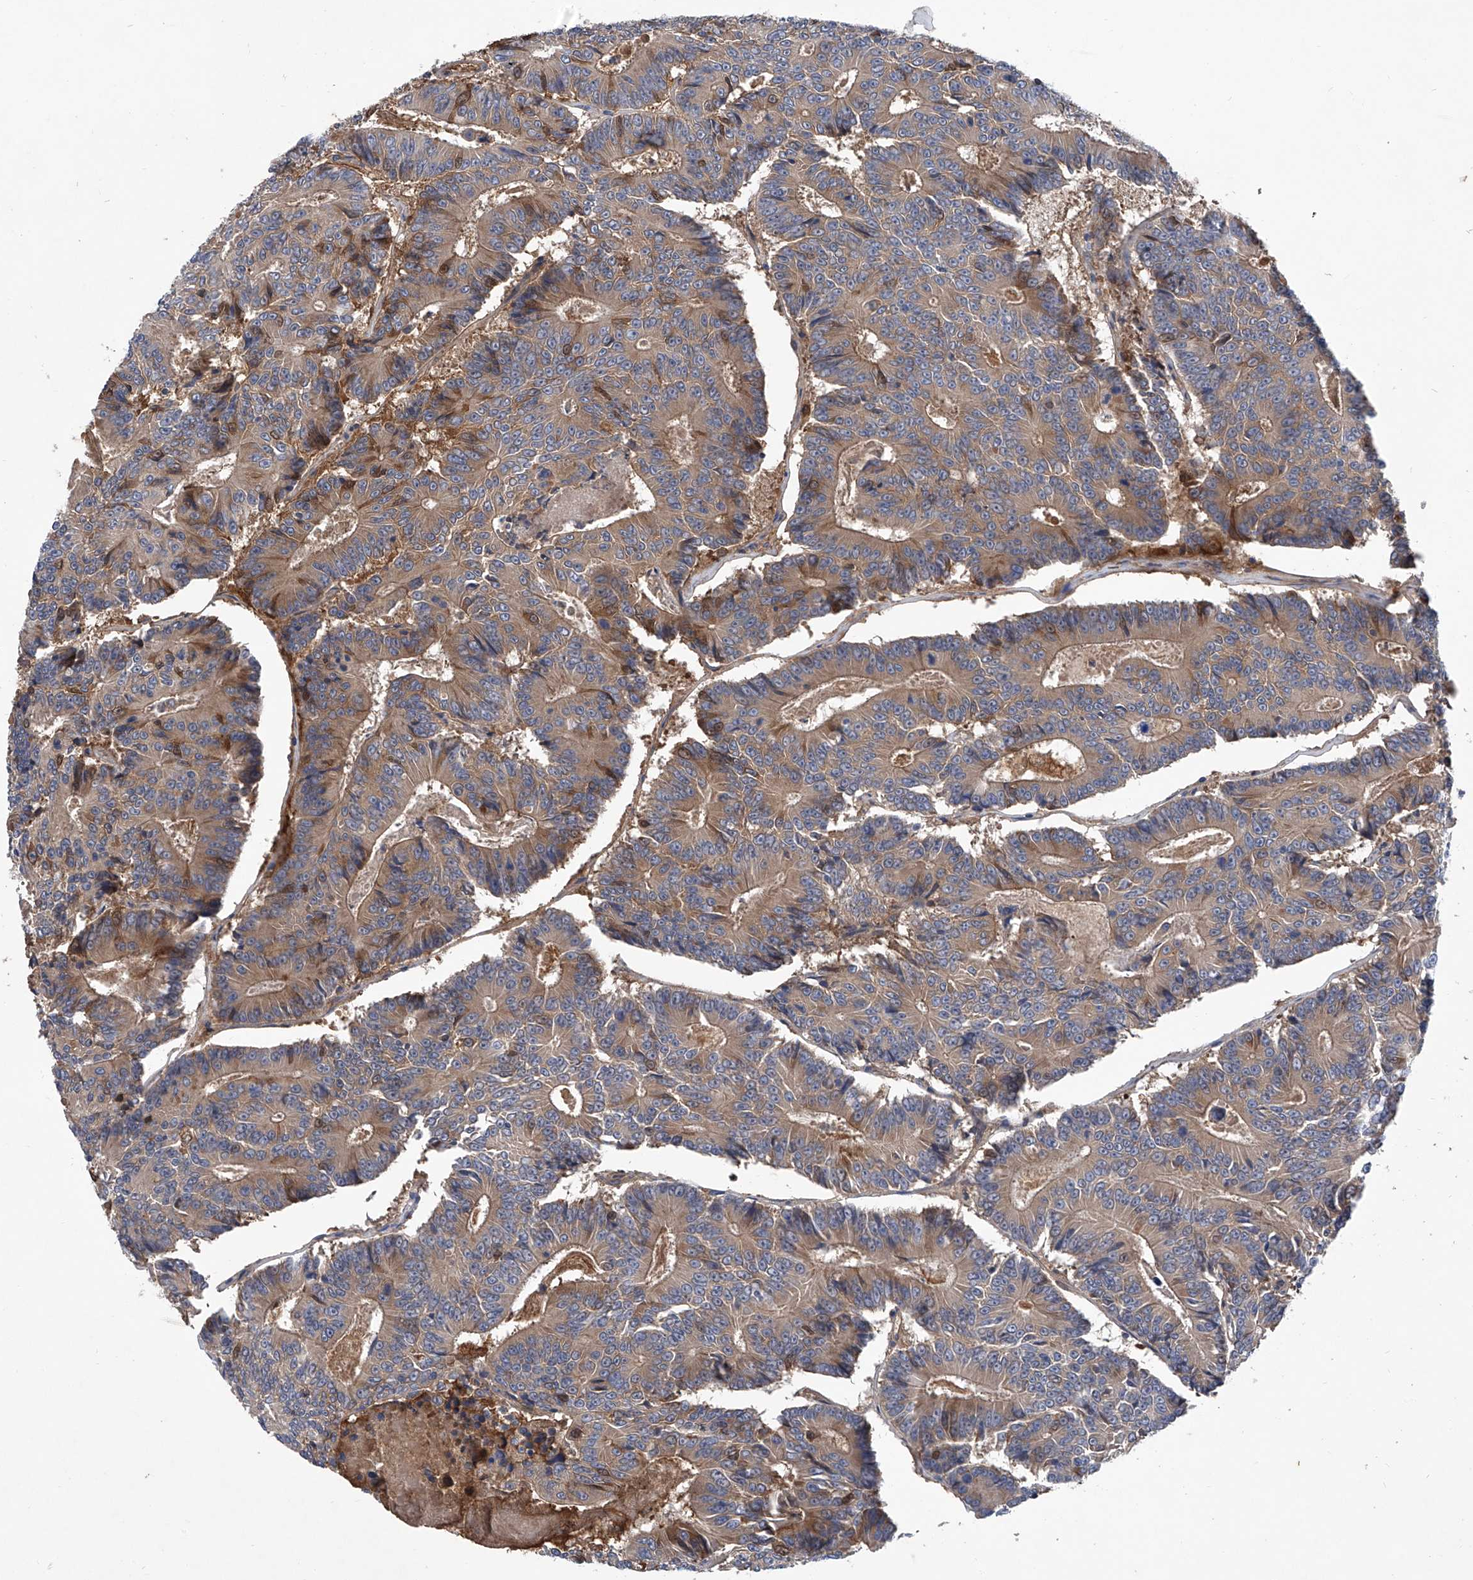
{"staining": {"intensity": "moderate", "quantity": ">75%", "location": "cytoplasmic/membranous"}, "tissue": "colorectal cancer", "cell_type": "Tumor cells", "image_type": "cancer", "snomed": [{"axis": "morphology", "description": "Adenocarcinoma, NOS"}, {"axis": "topography", "description": "Colon"}], "caption": "Tumor cells exhibit medium levels of moderate cytoplasmic/membranous expression in approximately >75% of cells in adenocarcinoma (colorectal).", "gene": "ASCC3", "patient": {"sex": "male", "age": 83}}